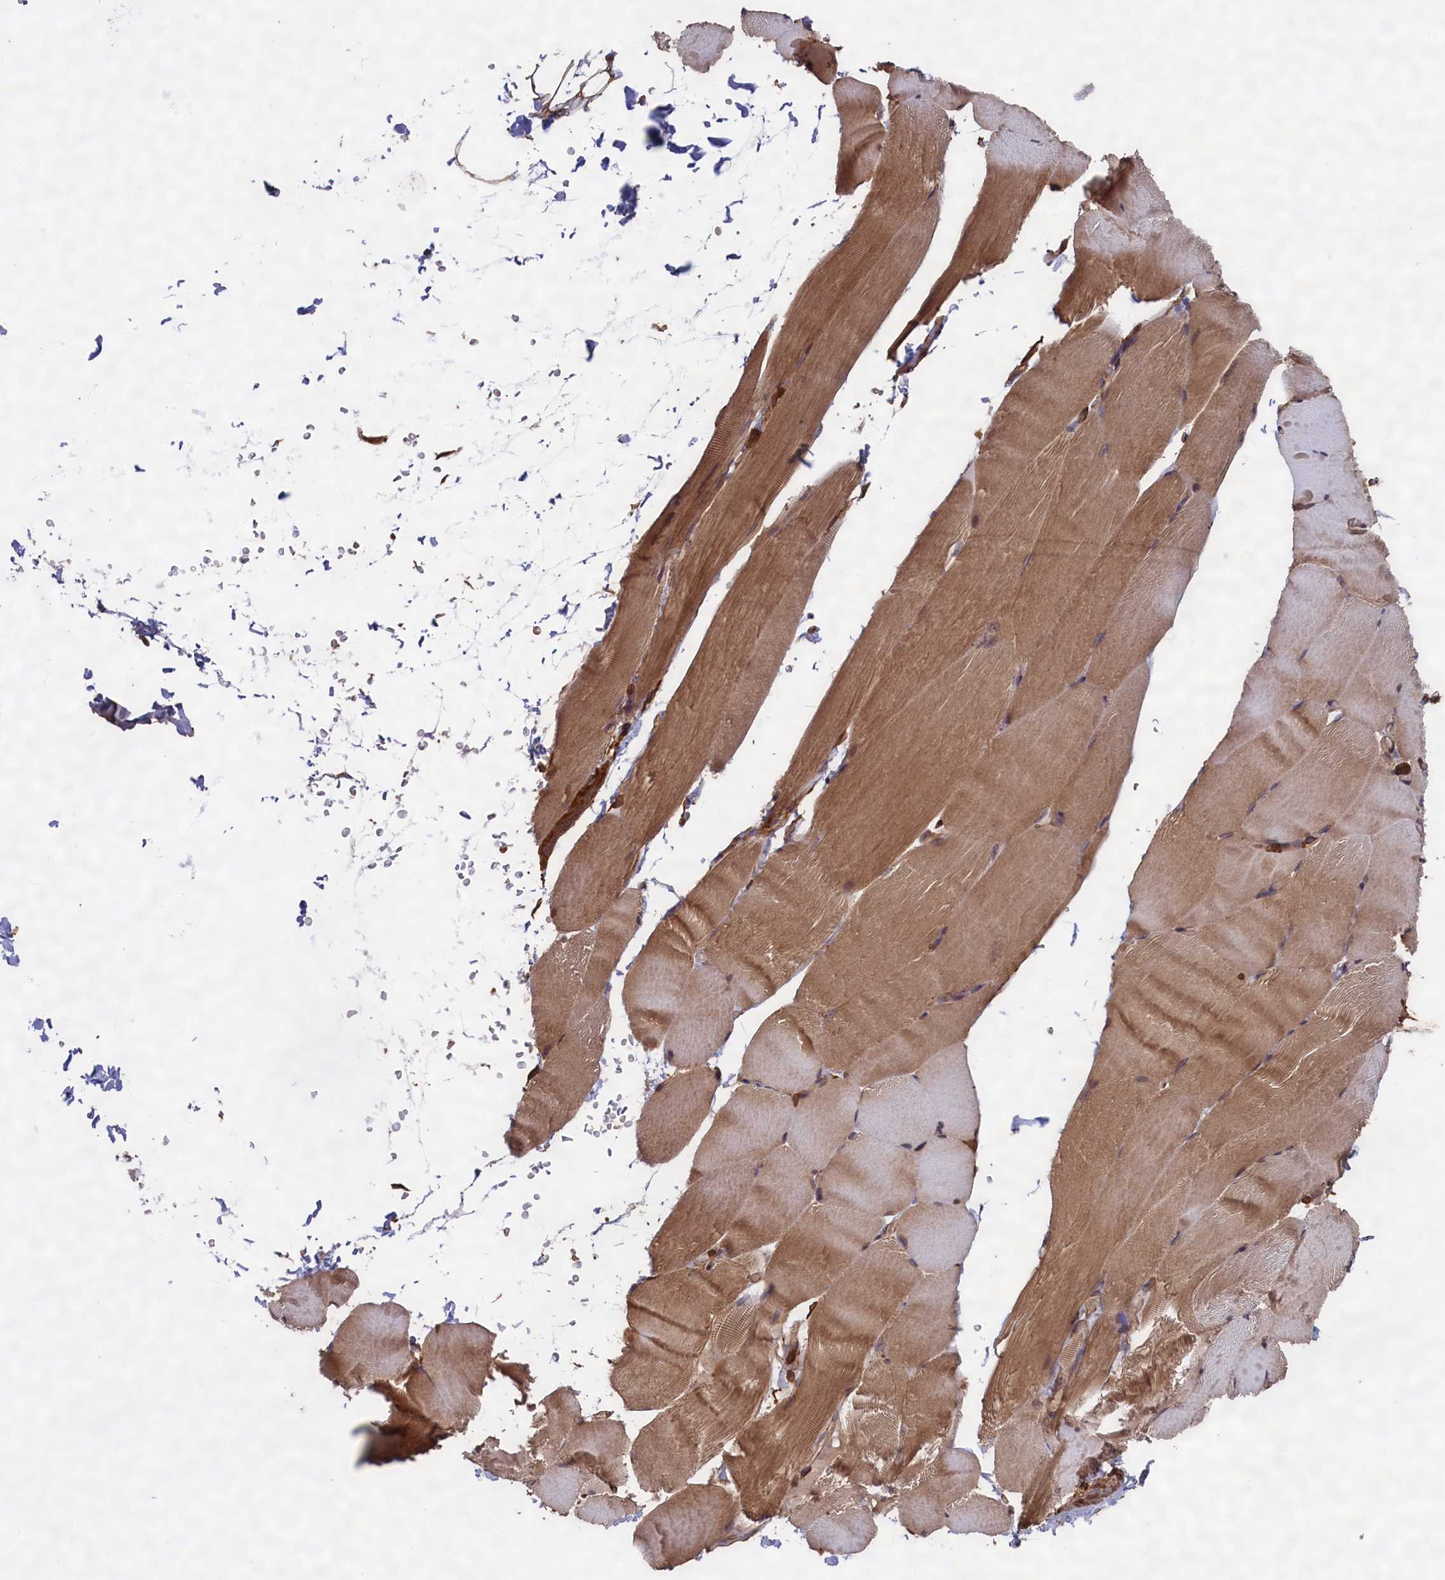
{"staining": {"intensity": "moderate", "quantity": "25%-75%", "location": "cytoplasmic/membranous"}, "tissue": "skeletal muscle", "cell_type": "Myocytes", "image_type": "normal", "snomed": [{"axis": "morphology", "description": "Normal tissue, NOS"}, {"axis": "topography", "description": "Skeletal muscle"}, {"axis": "topography", "description": "Parathyroid gland"}], "caption": "Human skeletal muscle stained with a brown dye displays moderate cytoplasmic/membranous positive positivity in approximately 25%-75% of myocytes.", "gene": "CCDC124", "patient": {"sex": "female", "age": 37}}